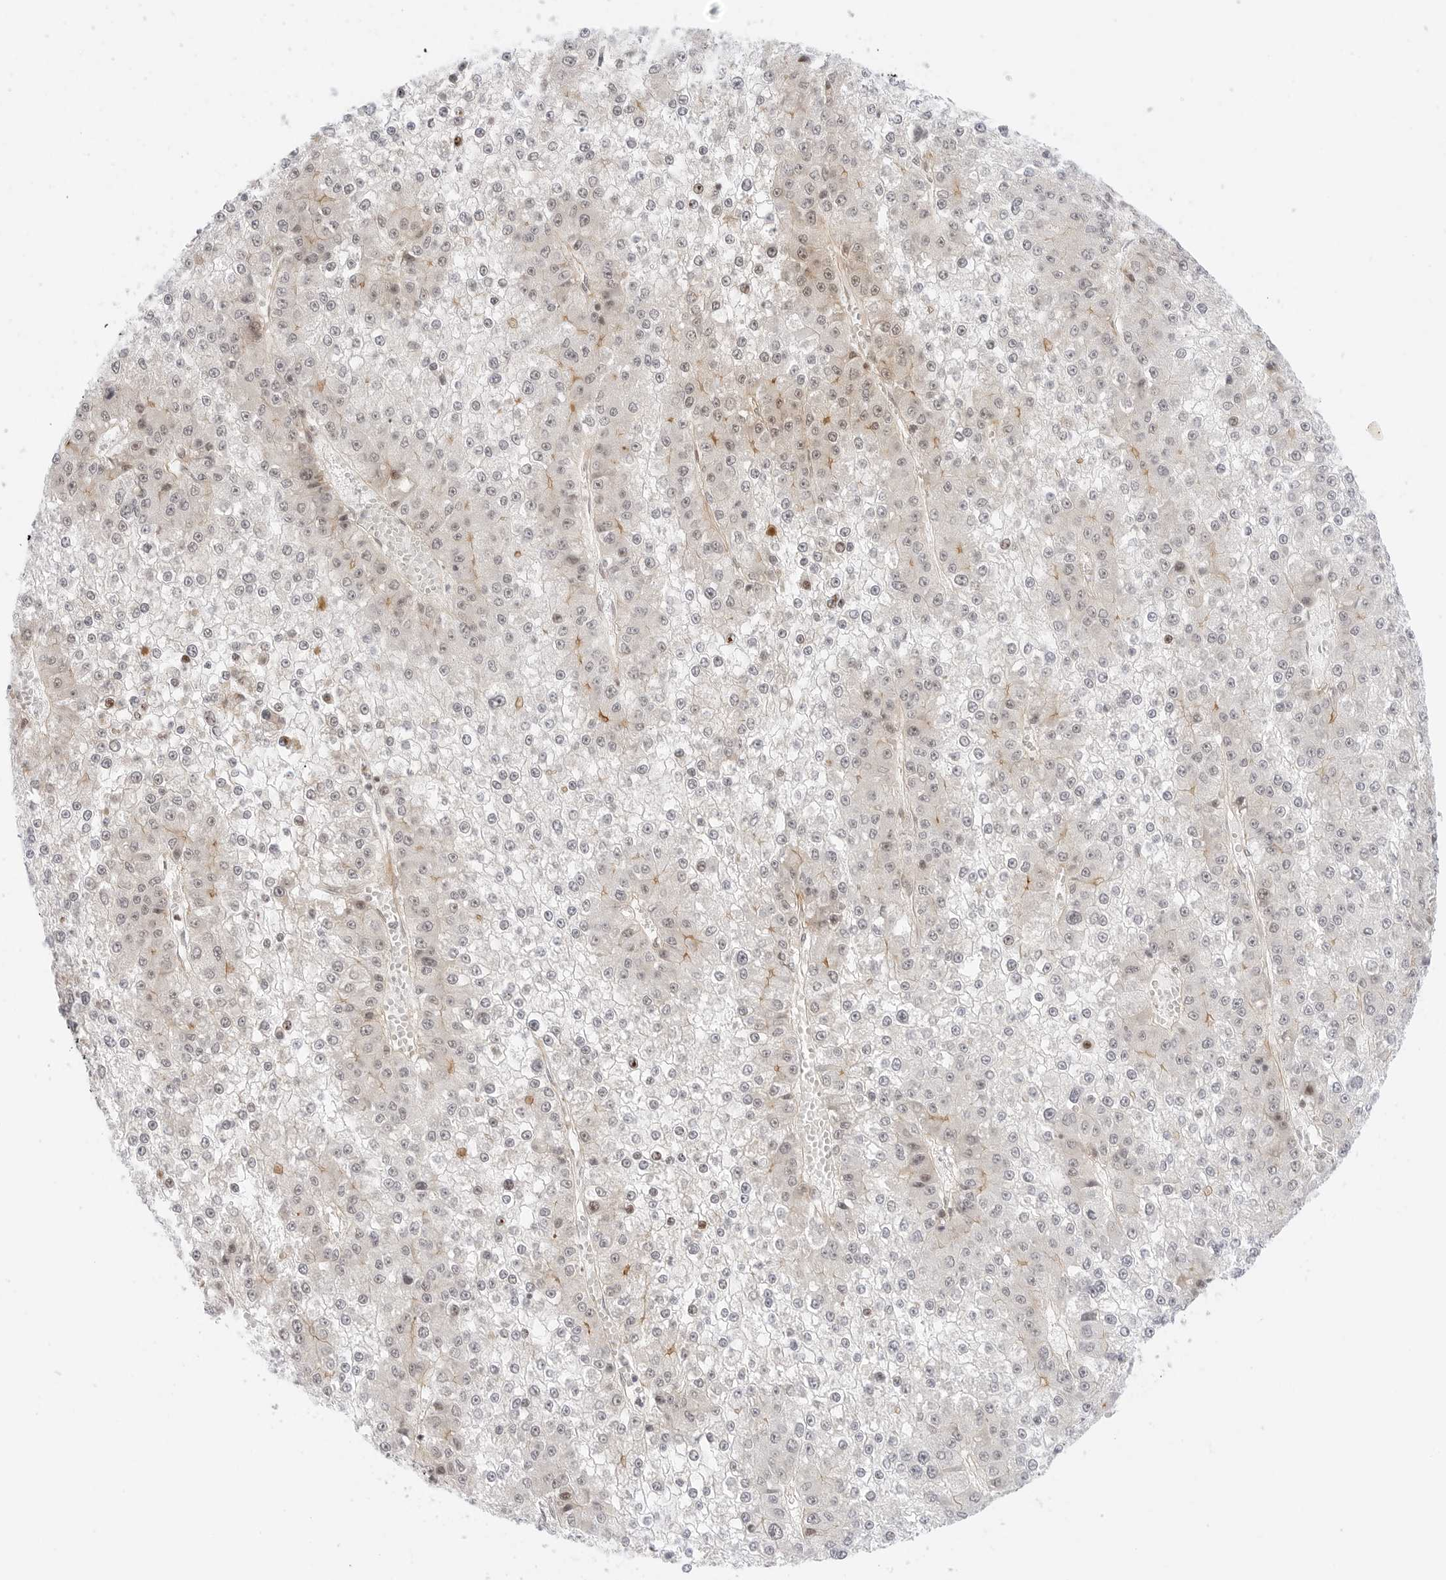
{"staining": {"intensity": "weak", "quantity": "<25%", "location": "nuclear"}, "tissue": "liver cancer", "cell_type": "Tumor cells", "image_type": "cancer", "snomed": [{"axis": "morphology", "description": "Carcinoma, Hepatocellular, NOS"}, {"axis": "topography", "description": "Liver"}], "caption": "Immunohistochemical staining of human liver cancer reveals no significant expression in tumor cells.", "gene": "ZNF613", "patient": {"sex": "female", "age": 73}}